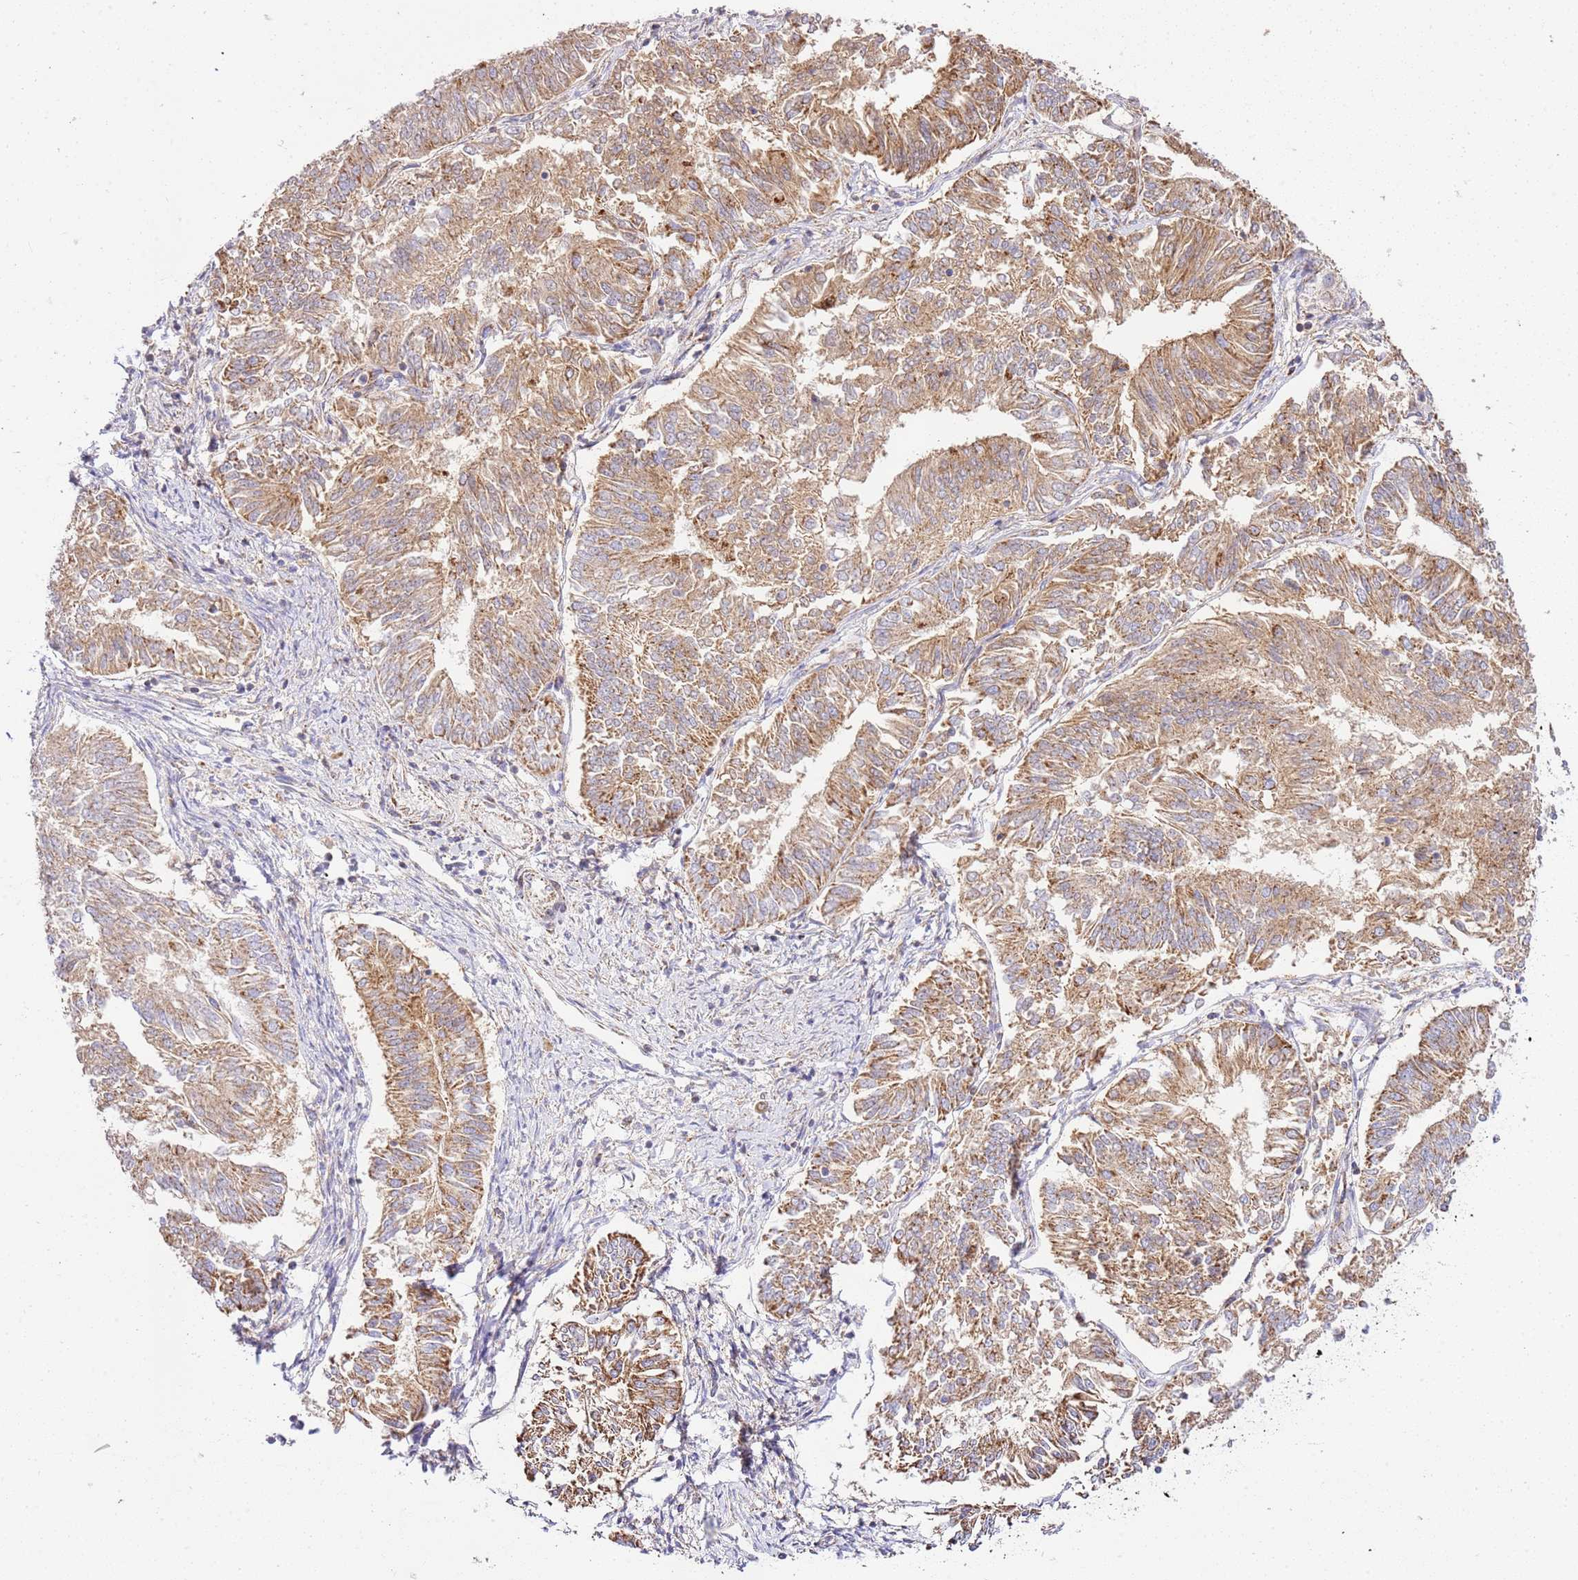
{"staining": {"intensity": "moderate", "quantity": ">75%", "location": "cytoplasmic/membranous"}, "tissue": "endometrial cancer", "cell_type": "Tumor cells", "image_type": "cancer", "snomed": [{"axis": "morphology", "description": "Adenocarcinoma, NOS"}, {"axis": "topography", "description": "Endometrium"}], "caption": "This image displays adenocarcinoma (endometrial) stained with IHC to label a protein in brown. The cytoplasmic/membranous of tumor cells show moderate positivity for the protein. Nuclei are counter-stained blue.", "gene": "ZBTB39", "patient": {"sex": "female", "age": 58}}